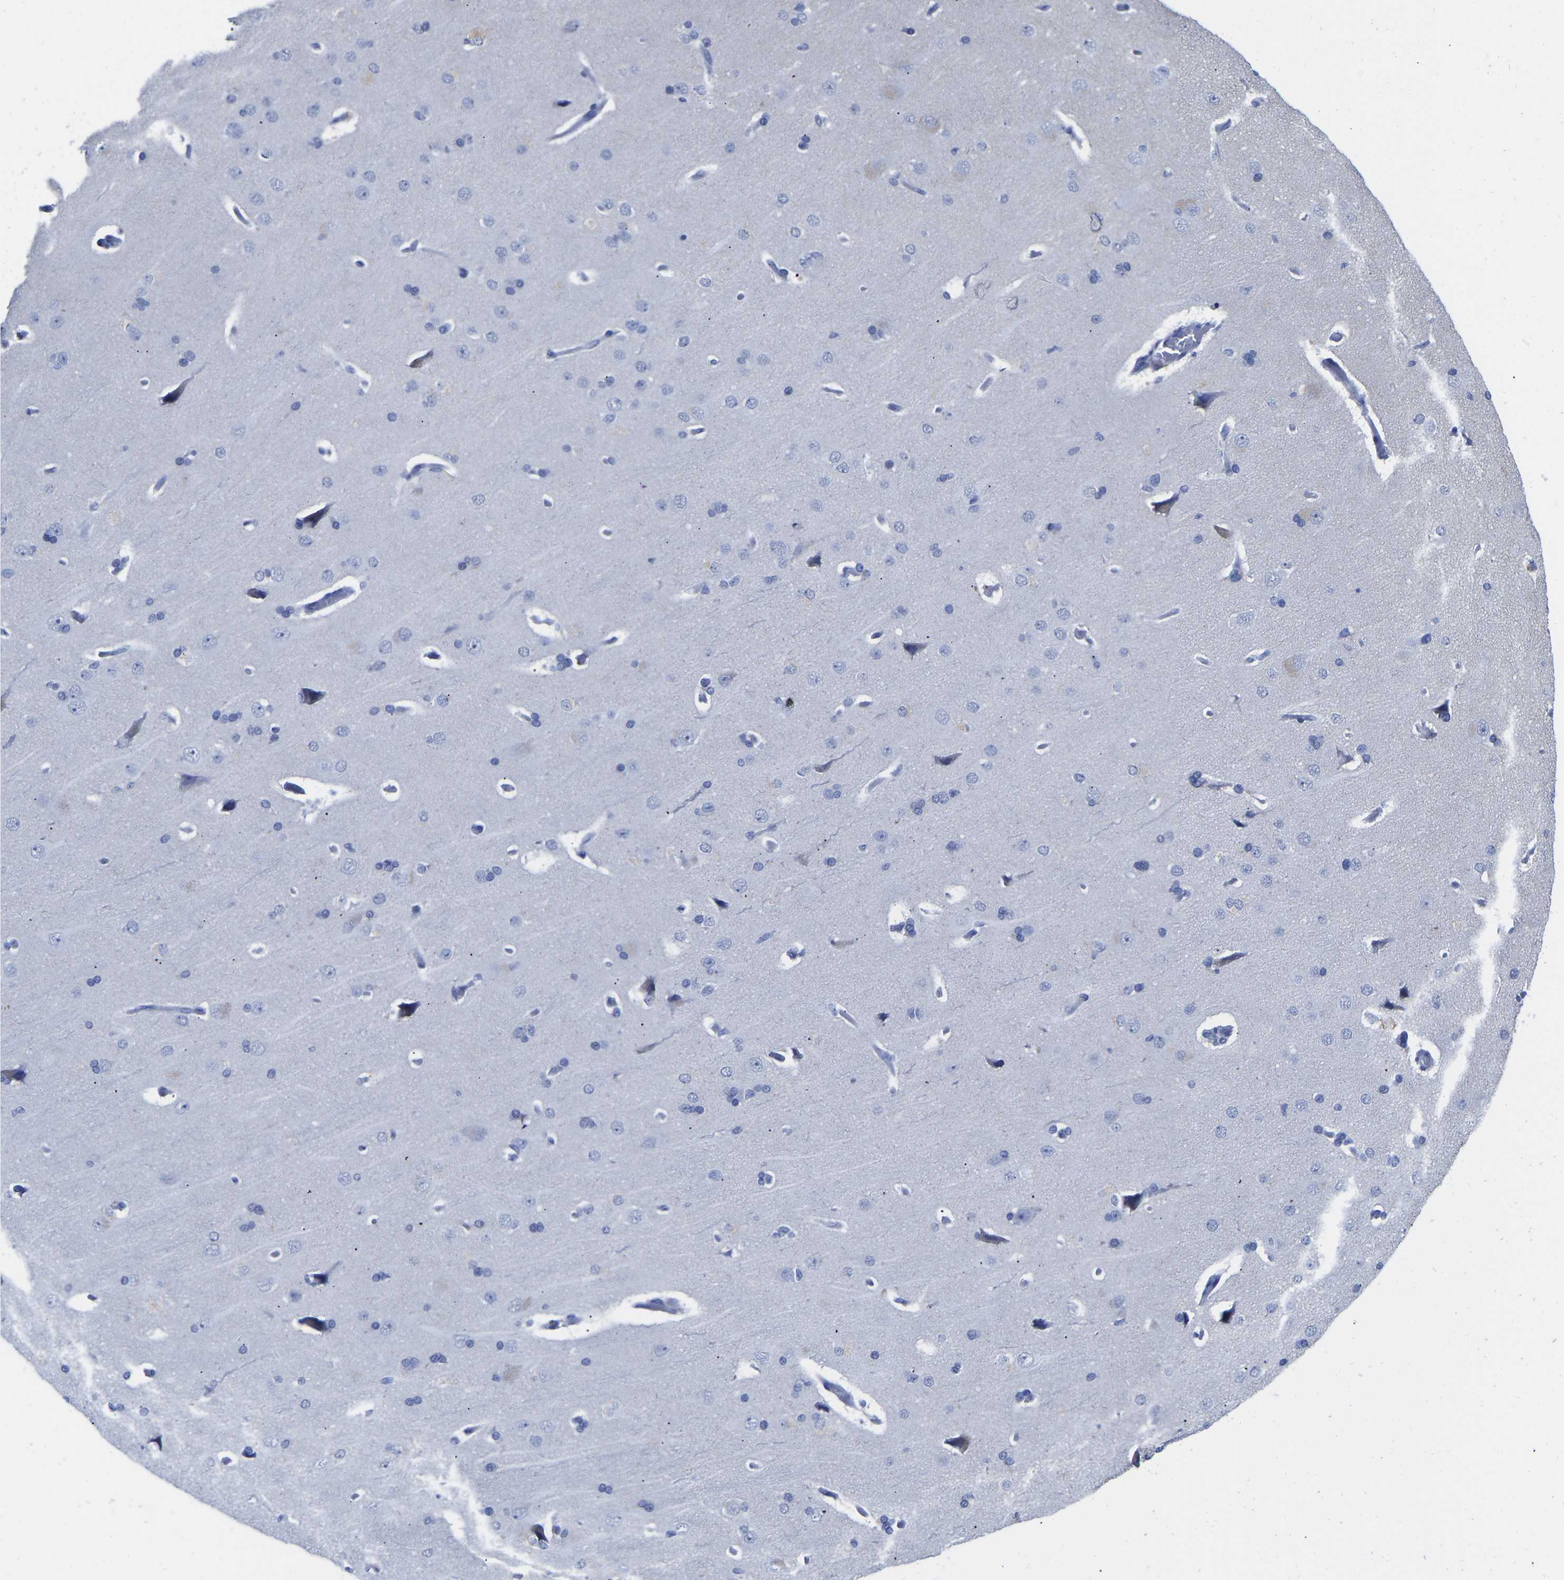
{"staining": {"intensity": "negative", "quantity": "none", "location": "none"}, "tissue": "cerebral cortex", "cell_type": "Endothelial cells", "image_type": "normal", "snomed": [{"axis": "morphology", "description": "Normal tissue, NOS"}, {"axis": "topography", "description": "Cerebral cortex"}], "caption": "This is an immunohistochemistry (IHC) photomicrograph of unremarkable human cerebral cortex. There is no expression in endothelial cells.", "gene": "GPA33", "patient": {"sex": "male", "age": 62}}